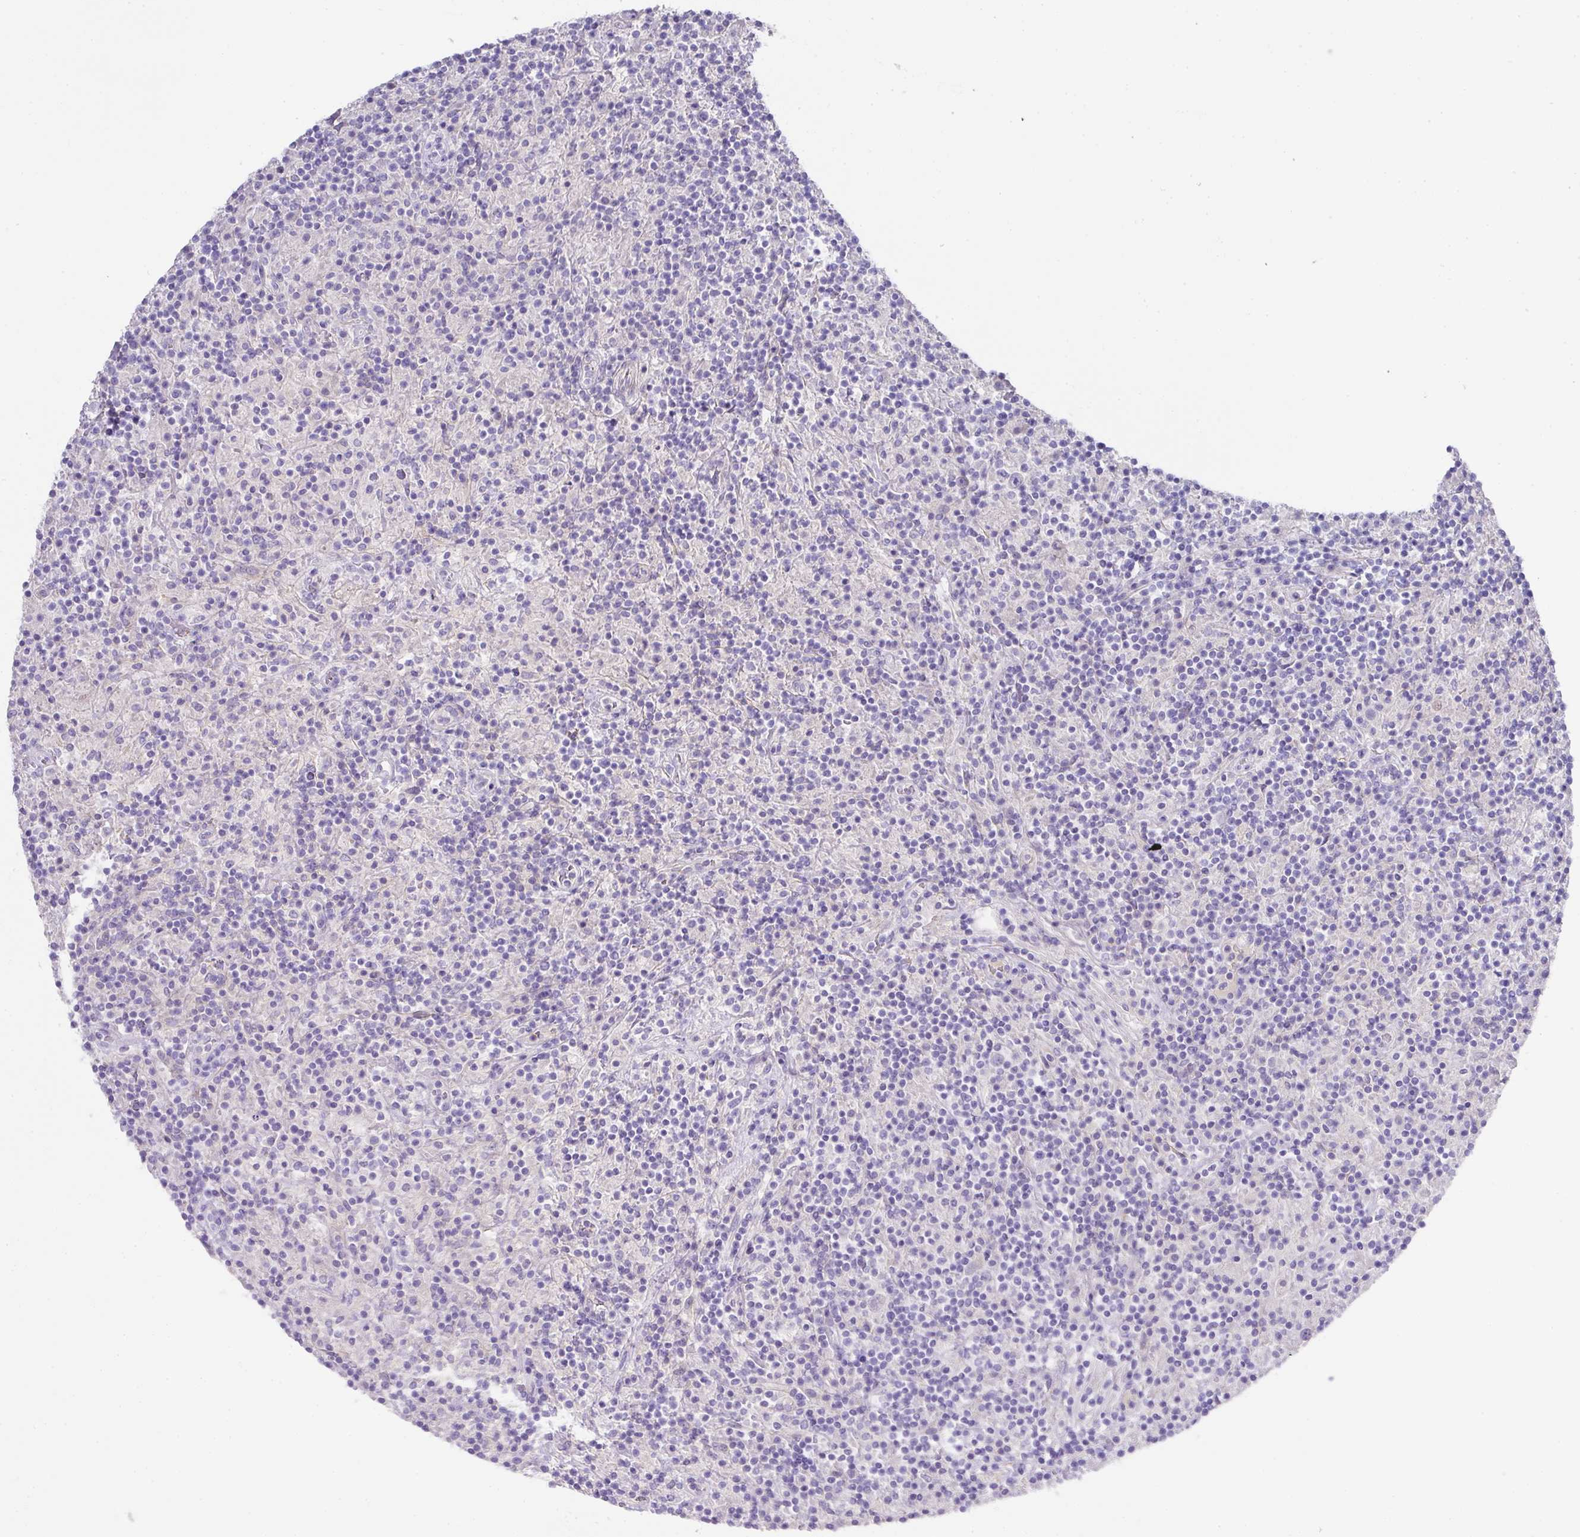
{"staining": {"intensity": "negative", "quantity": "none", "location": "none"}, "tissue": "lymphoma", "cell_type": "Tumor cells", "image_type": "cancer", "snomed": [{"axis": "morphology", "description": "Hodgkin's disease, NOS"}, {"axis": "topography", "description": "Lymph node"}], "caption": "High magnification brightfield microscopy of Hodgkin's disease stained with DAB (brown) and counterstained with hematoxylin (blue): tumor cells show no significant expression.", "gene": "TARM1", "patient": {"sex": "male", "age": 70}}